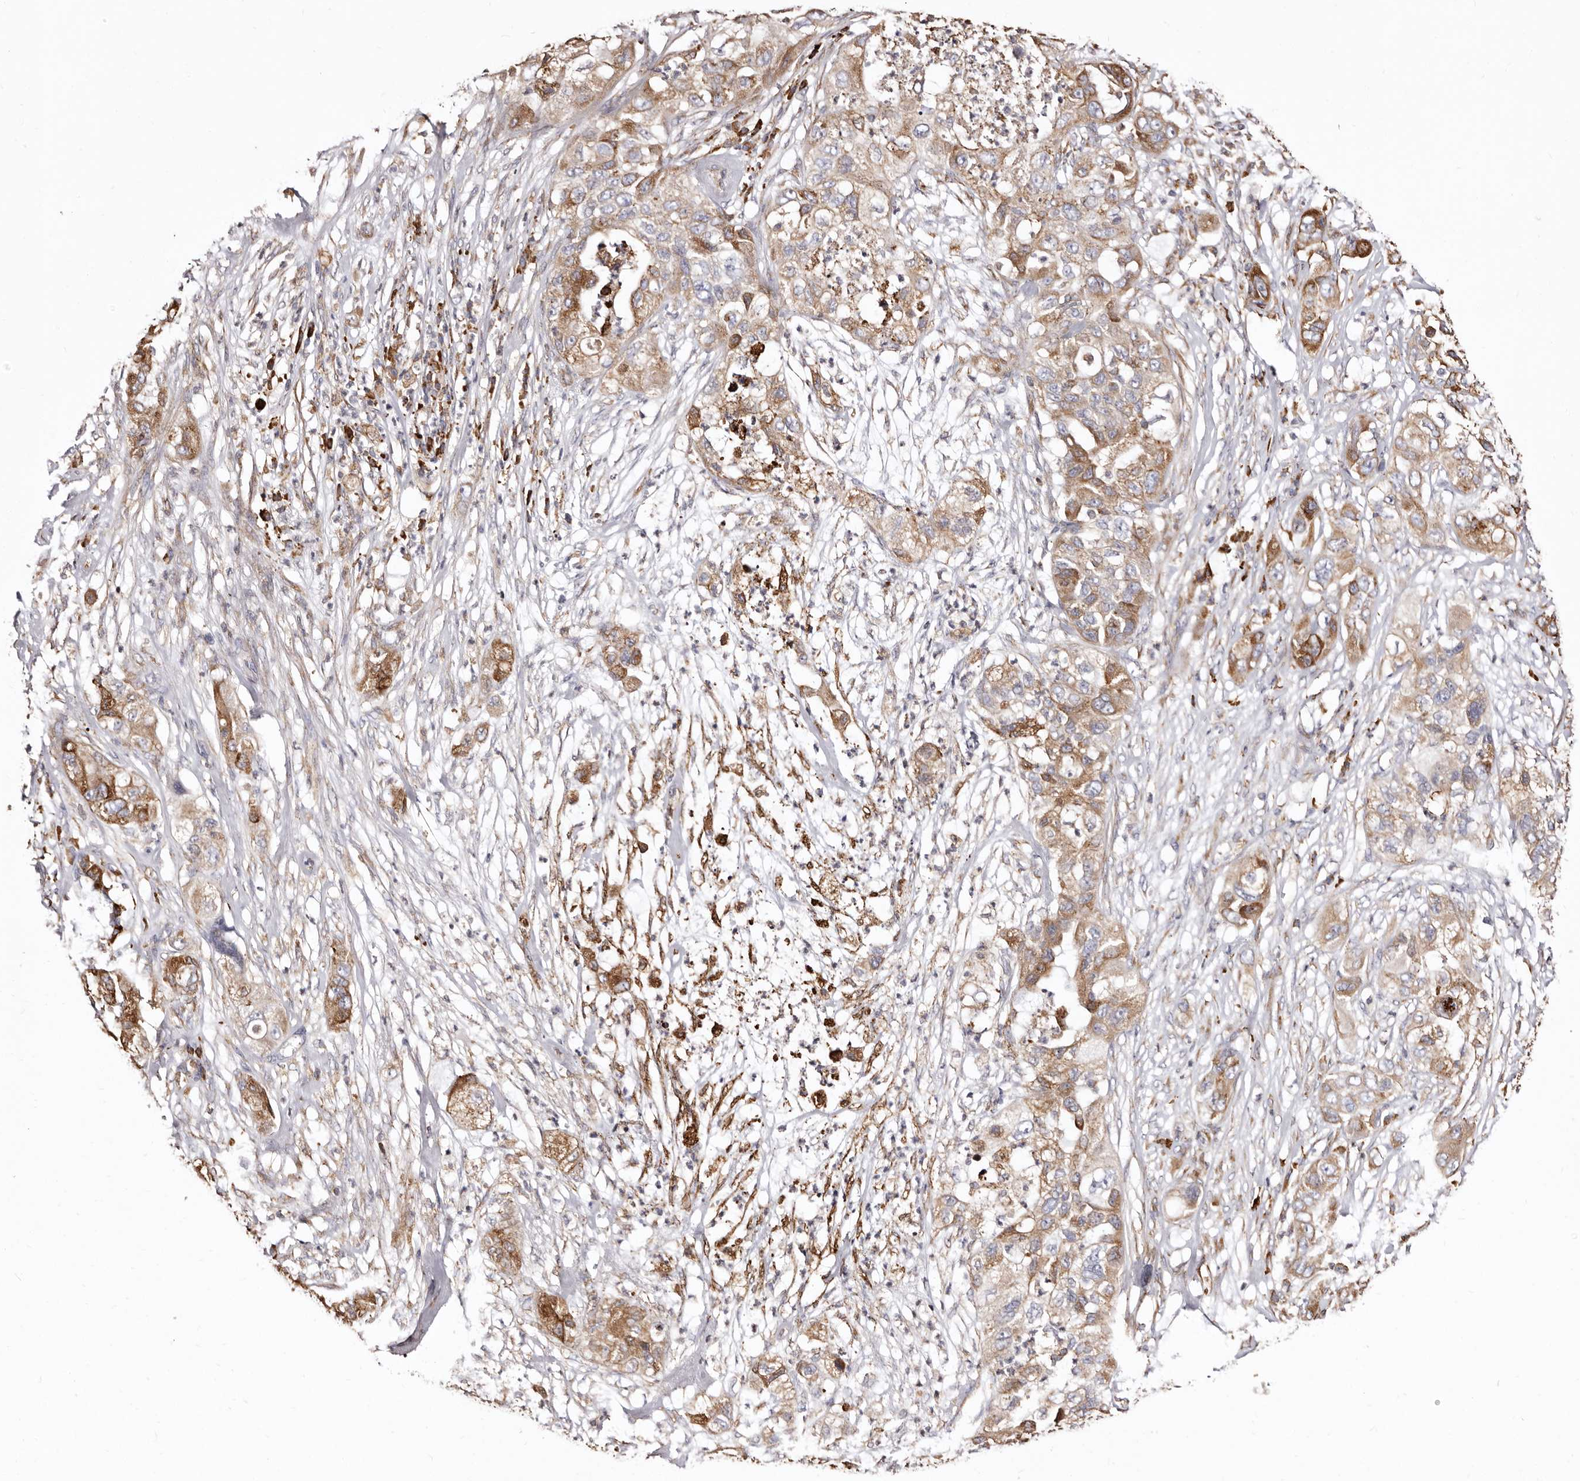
{"staining": {"intensity": "moderate", "quantity": ">75%", "location": "cytoplasmic/membranous"}, "tissue": "pancreatic cancer", "cell_type": "Tumor cells", "image_type": "cancer", "snomed": [{"axis": "morphology", "description": "Adenocarcinoma, NOS"}, {"axis": "topography", "description": "Pancreas"}], "caption": "IHC micrograph of human pancreatic adenocarcinoma stained for a protein (brown), which exhibits medium levels of moderate cytoplasmic/membranous positivity in about >75% of tumor cells.", "gene": "ACBD6", "patient": {"sex": "female", "age": 78}}